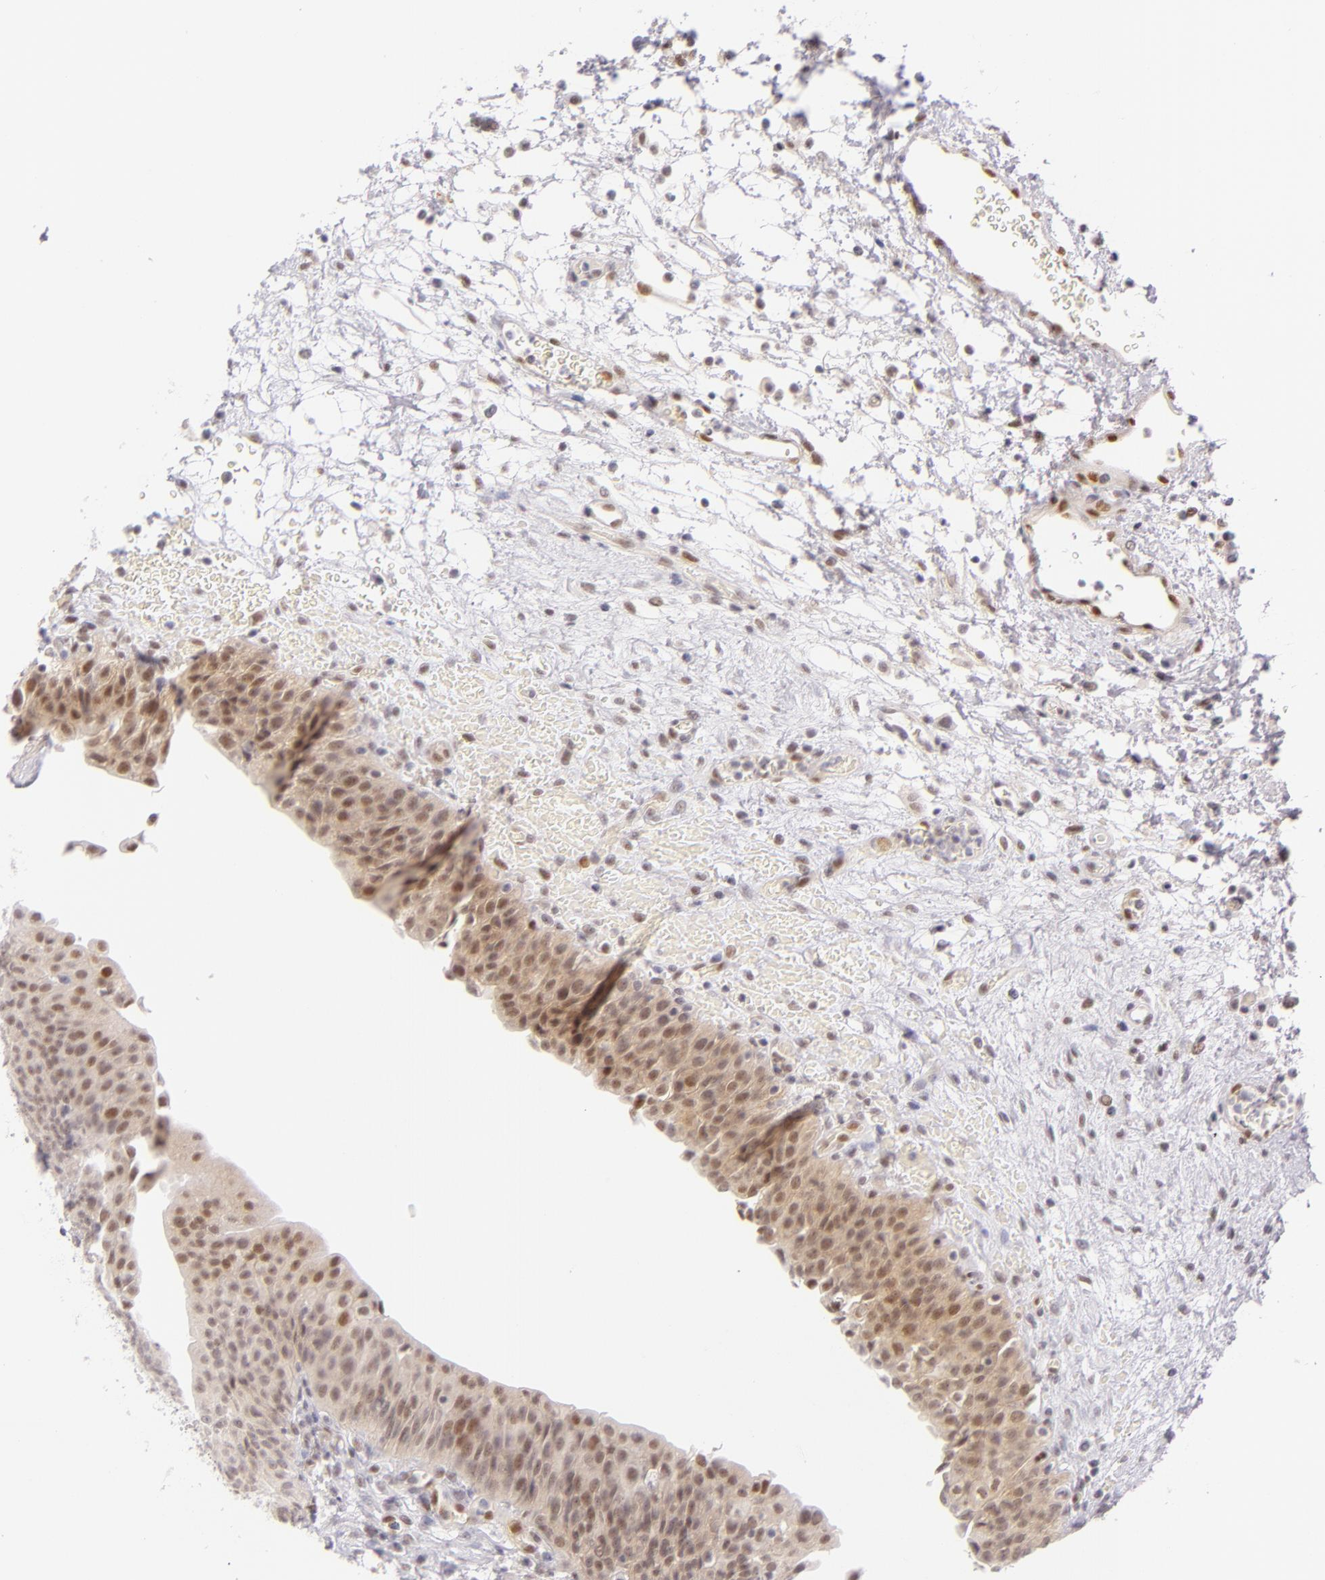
{"staining": {"intensity": "moderate", "quantity": ">75%", "location": "cytoplasmic/membranous,nuclear"}, "tissue": "urinary bladder", "cell_type": "Urothelial cells", "image_type": "normal", "snomed": [{"axis": "morphology", "description": "Normal tissue, NOS"}, {"axis": "topography", "description": "Smooth muscle"}, {"axis": "topography", "description": "Urinary bladder"}], "caption": "This image displays IHC staining of unremarkable urinary bladder, with medium moderate cytoplasmic/membranous,nuclear expression in approximately >75% of urothelial cells.", "gene": "BCL3", "patient": {"sex": "male", "age": 35}}